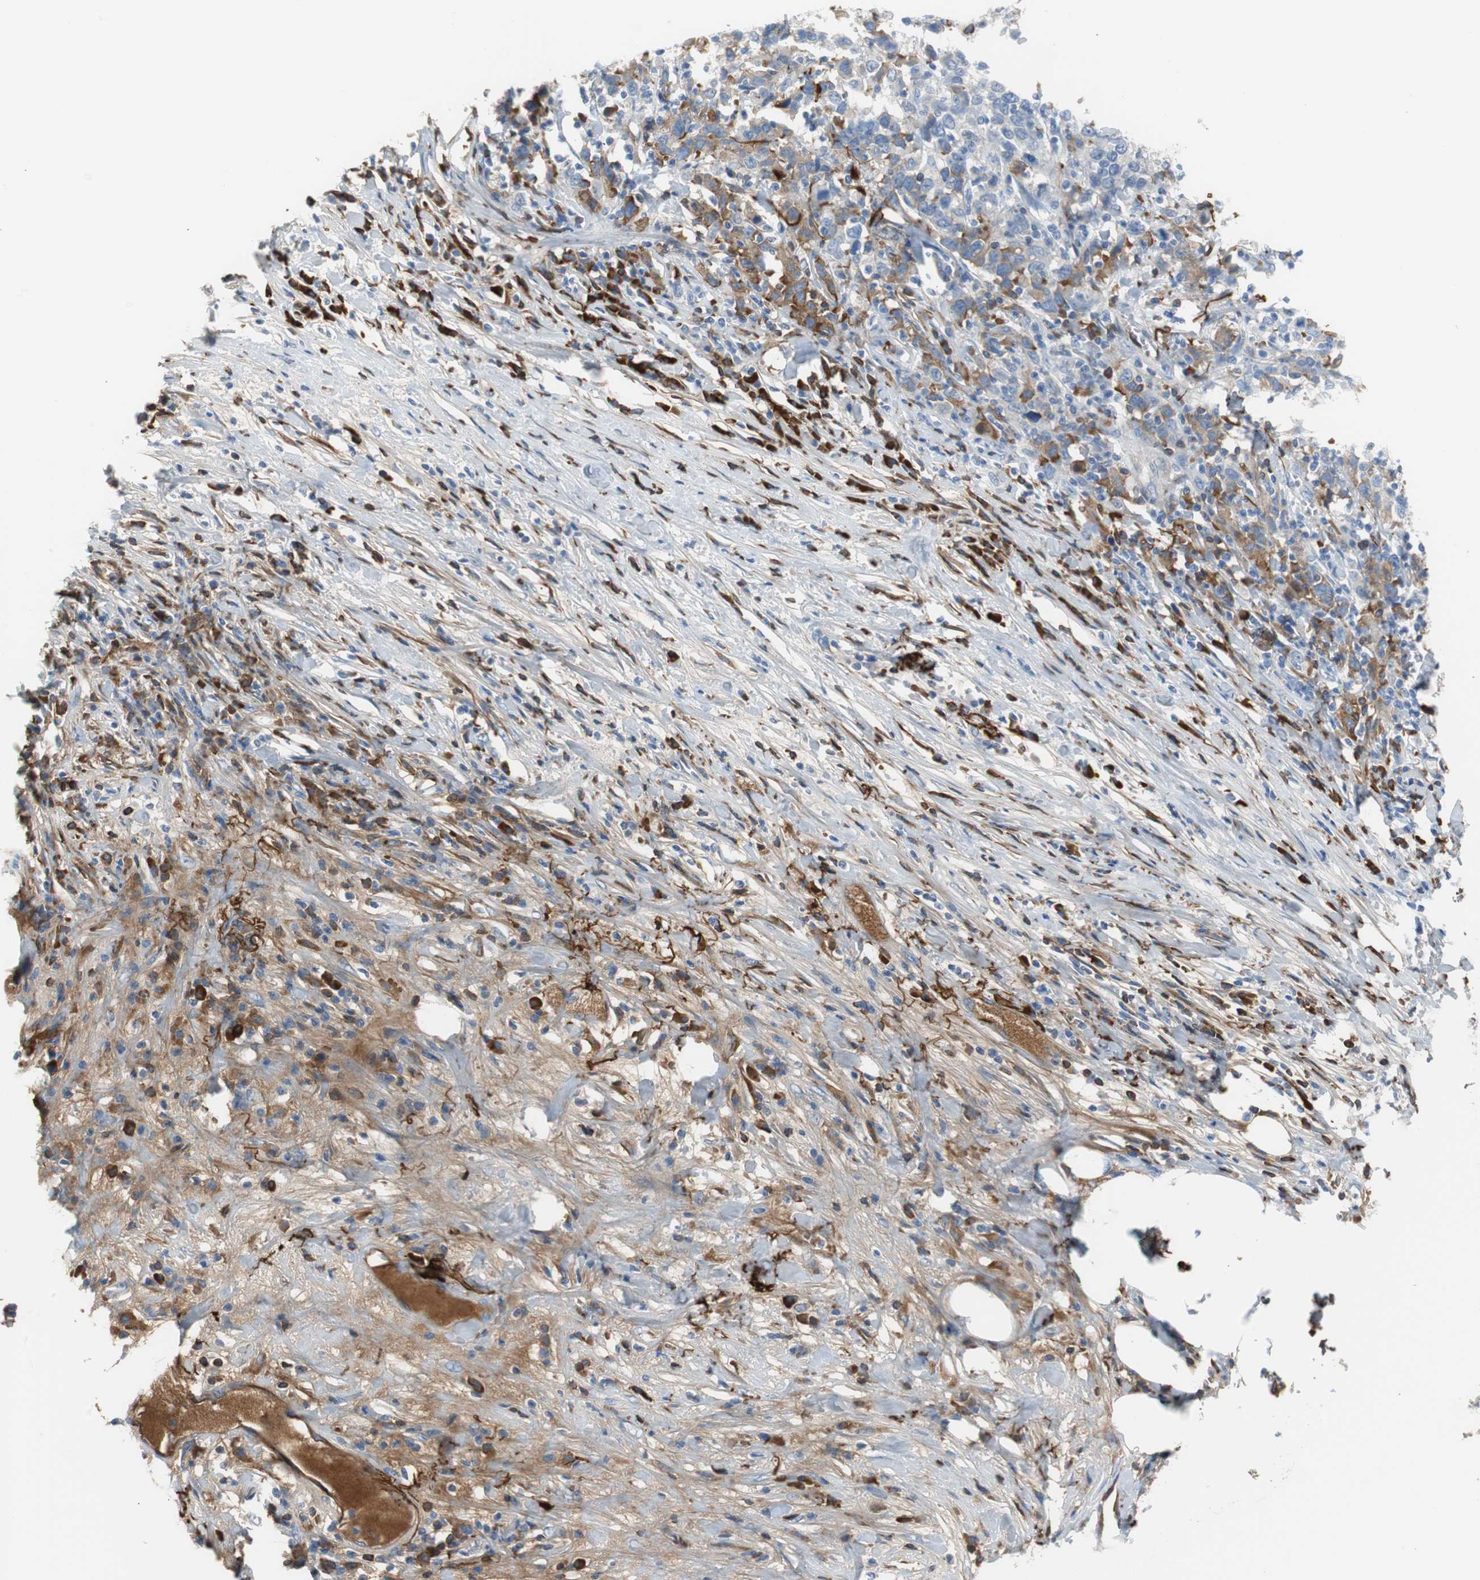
{"staining": {"intensity": "moderate", "quantity": "25%-75%", "location": "cytoplasmic/membranous"}, "tissue": "urothelial cancer", "cell_type": "Tumor cells", "image_type": "cancer", "snomed": [{"axis": "morphology", "description": "Urothelial carcinoma, High grade"}, {"axis": "topography", "description": "Urinary bladder"}], "caption": "Immunohistochemical staining of human urothelial carcinoma (high-grade) exhibits medium levels of moderate cytoplasmic/membranous staining in about 25%-75% of tumor cells. (DAB (3,3'-diaminobenzidine) = brown stain, brightfield microscopy at high magnification).", "gene": "APCS", "patient": {"sex": "male", "age": 61}}